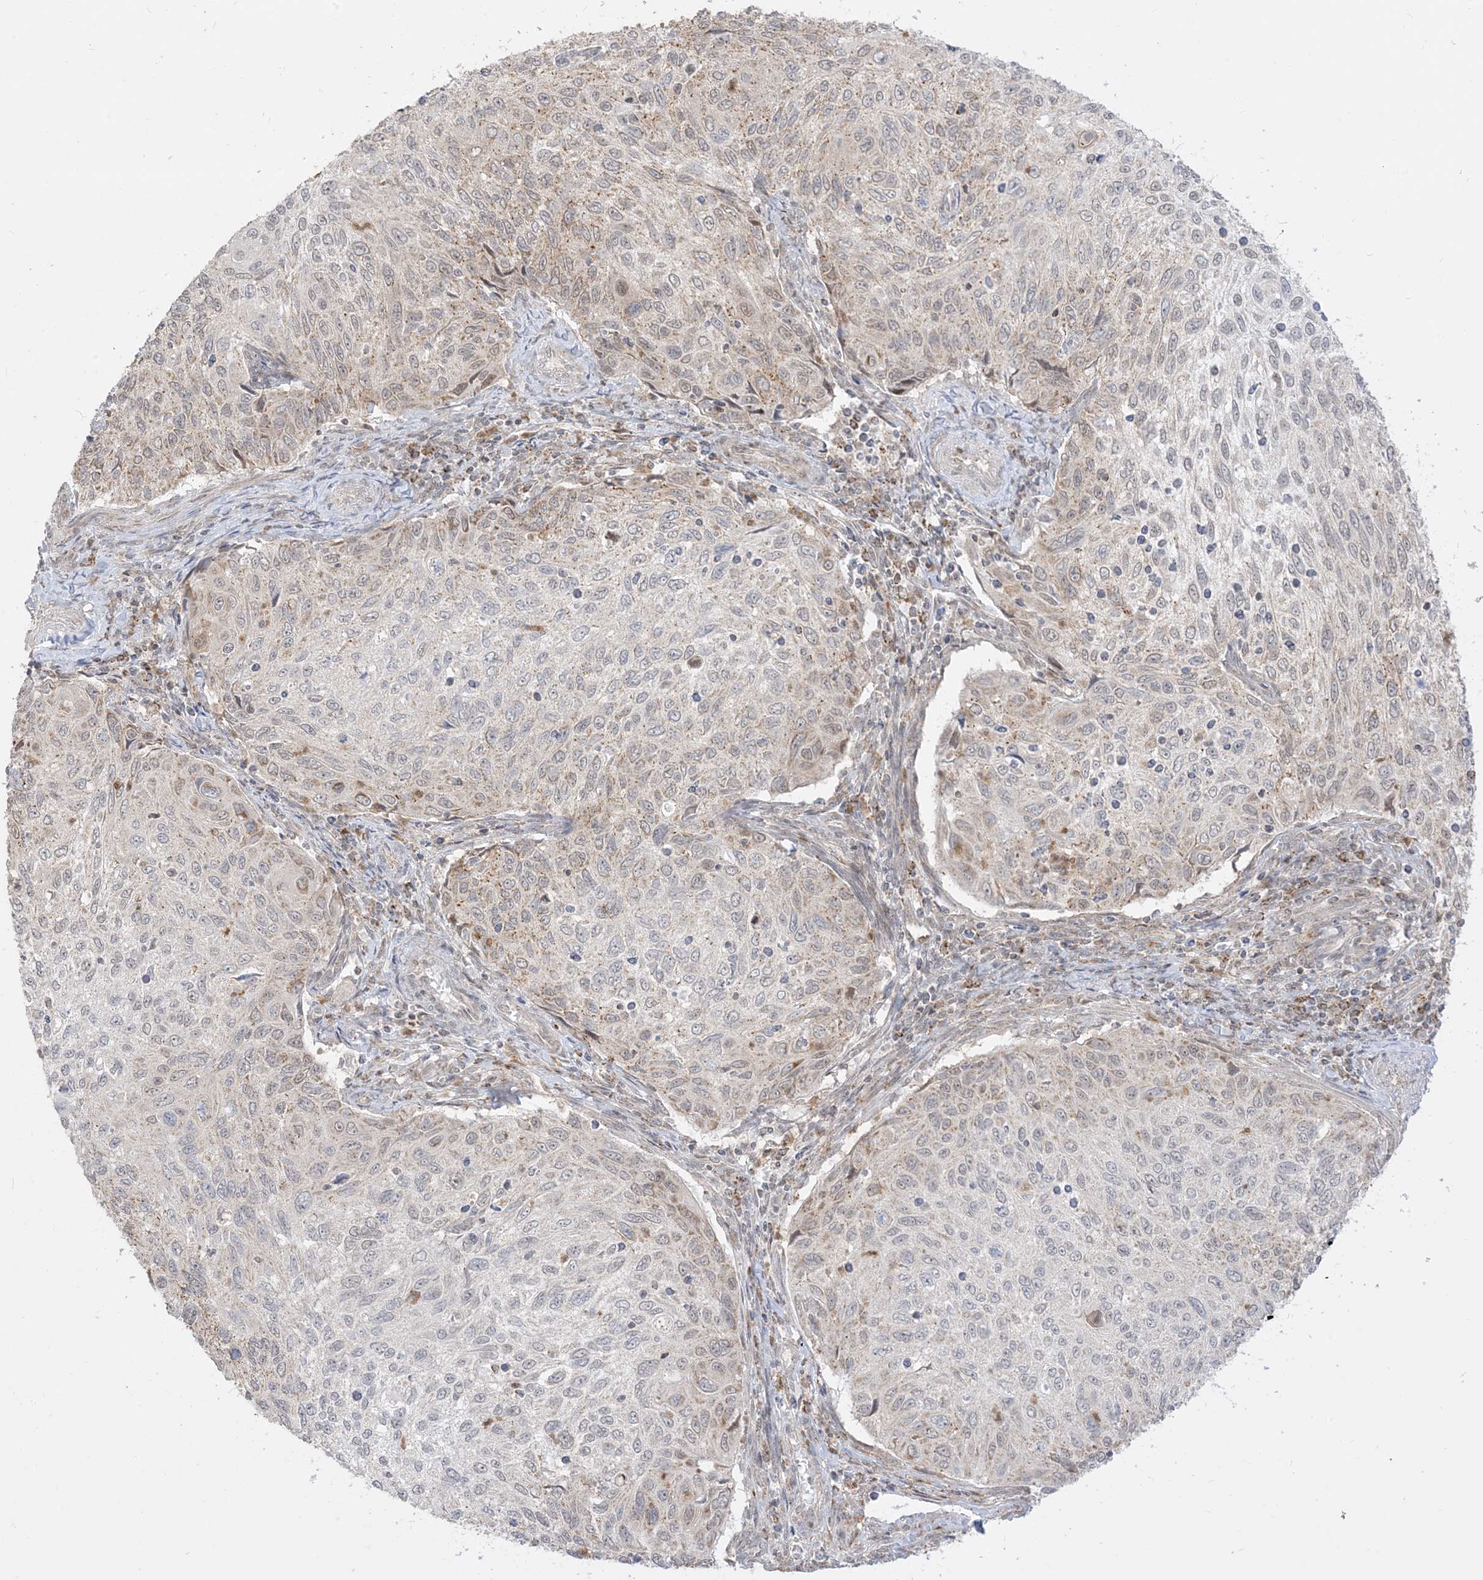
{"staining": {"intensity": "weak", "quantity": "25%-75%", "location": "cytoplasmic/membranous"}, "tissue": "cervical cancer", "cell_type": "Tumor cells", "image_type": "cancer", "snomed": [{"axis": "morphology", "description": "Squamous cell carcinoma, NOS"}, {"axis": "topography", "description": "Cervix"}], "caption": "The image reveals staining of cervical cancer, revealing weak cytoplasmic/membranous protein staining (brown color) within tumor cells.", "gene": "KANSL3", "patient": {"sex": "female", "age": 70}}